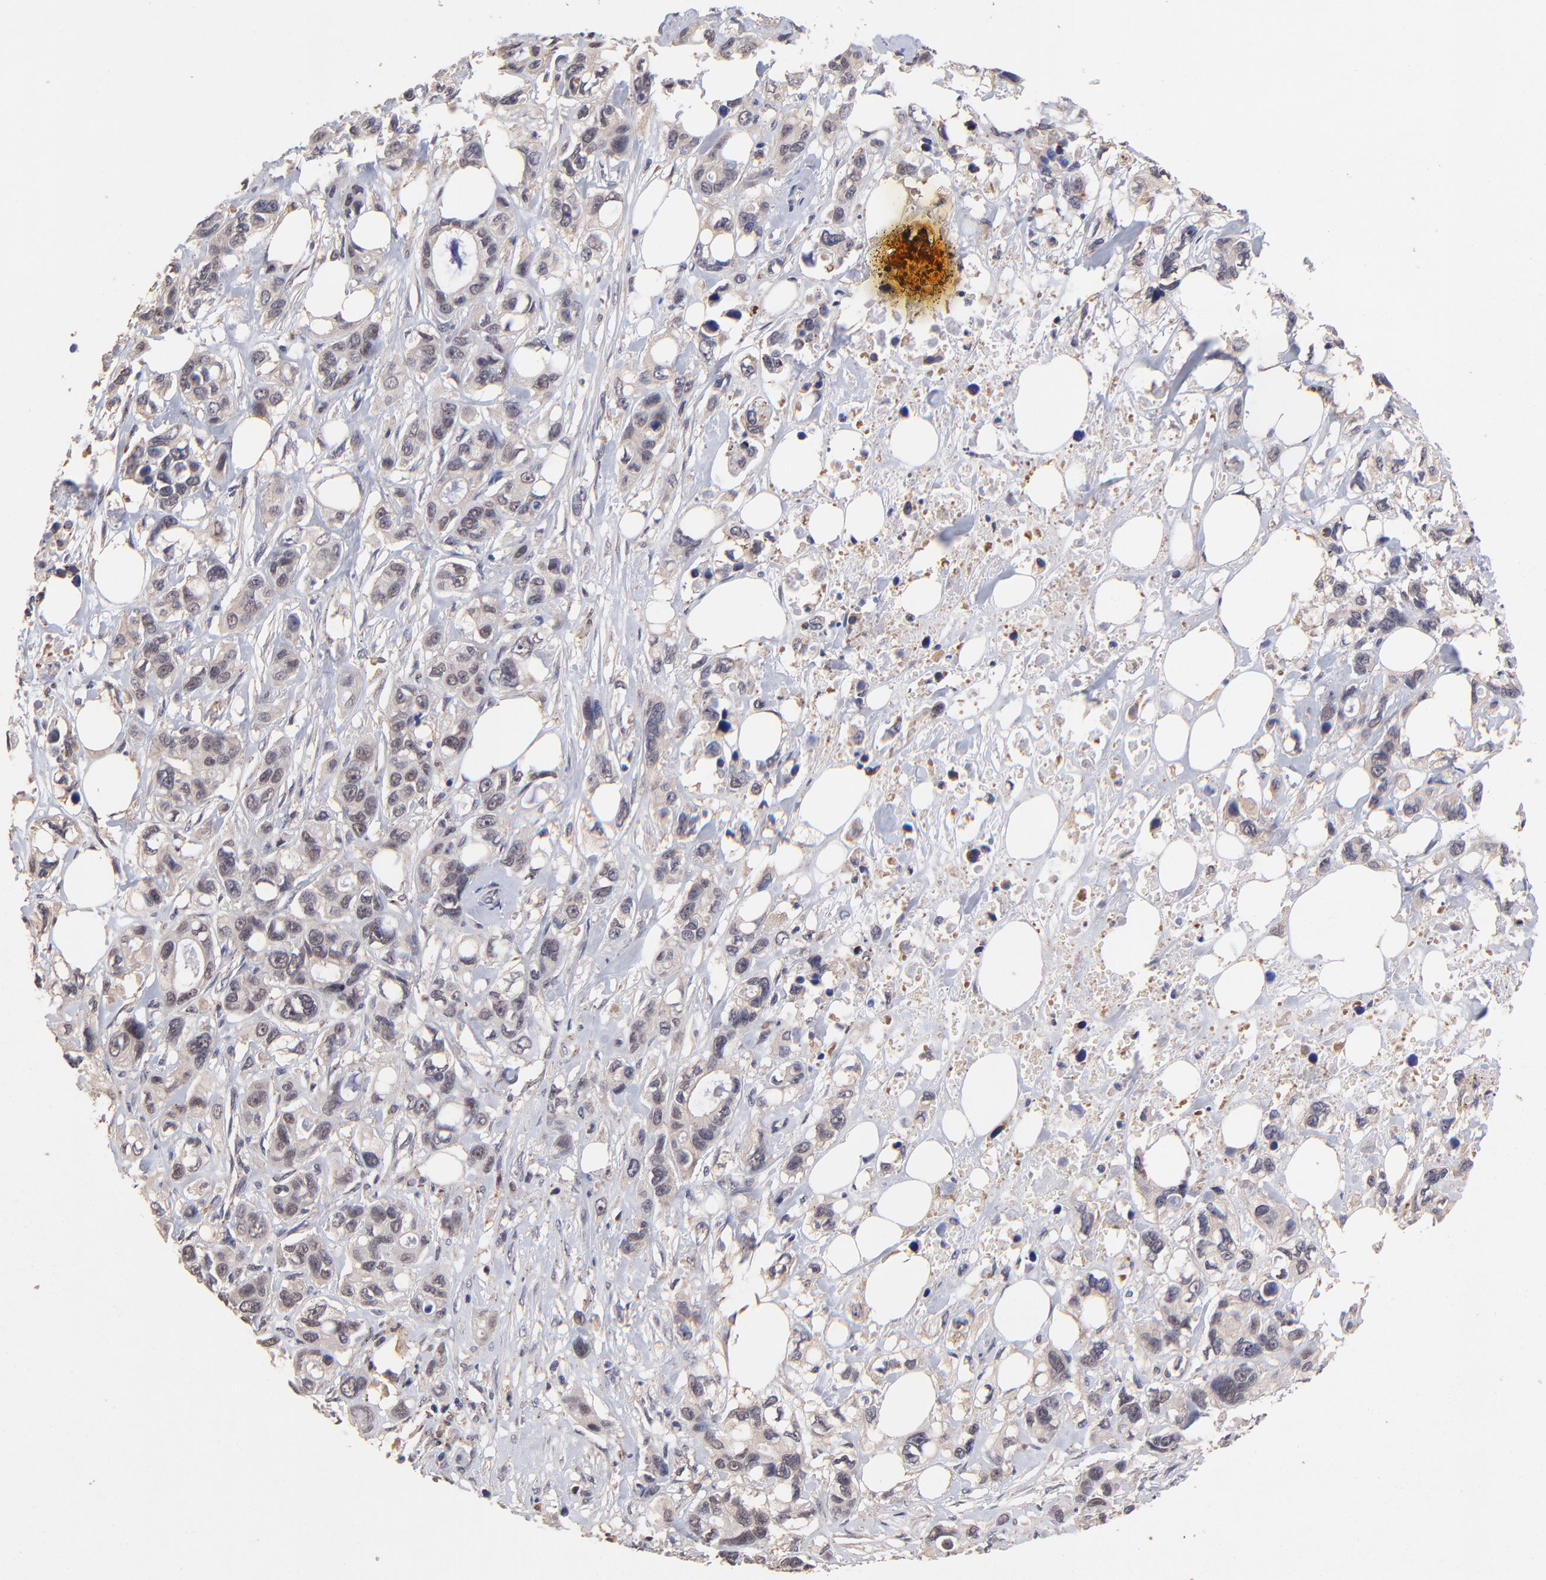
{"staining": {"intensity": "weak", "quantity": "<25%", "location": "cytoplasmic/membranous"}, "tissue": "stomach cancer", "cell_type": "Tumor cells", "image_type": "cancer", "snomed": [{"axis": "morphology", "description": "Adenocarcinoma, NOS"}, {"axis": "topography", "description": "Stomach, upper"}], "caption": "Human stomach cancer (adenocarcinoma) stained for a protein using immunohistochemistry exhibits no expression in tumor cells.", "gene": "ZNF747", "patient": {"sex": "male", "age": 47}}